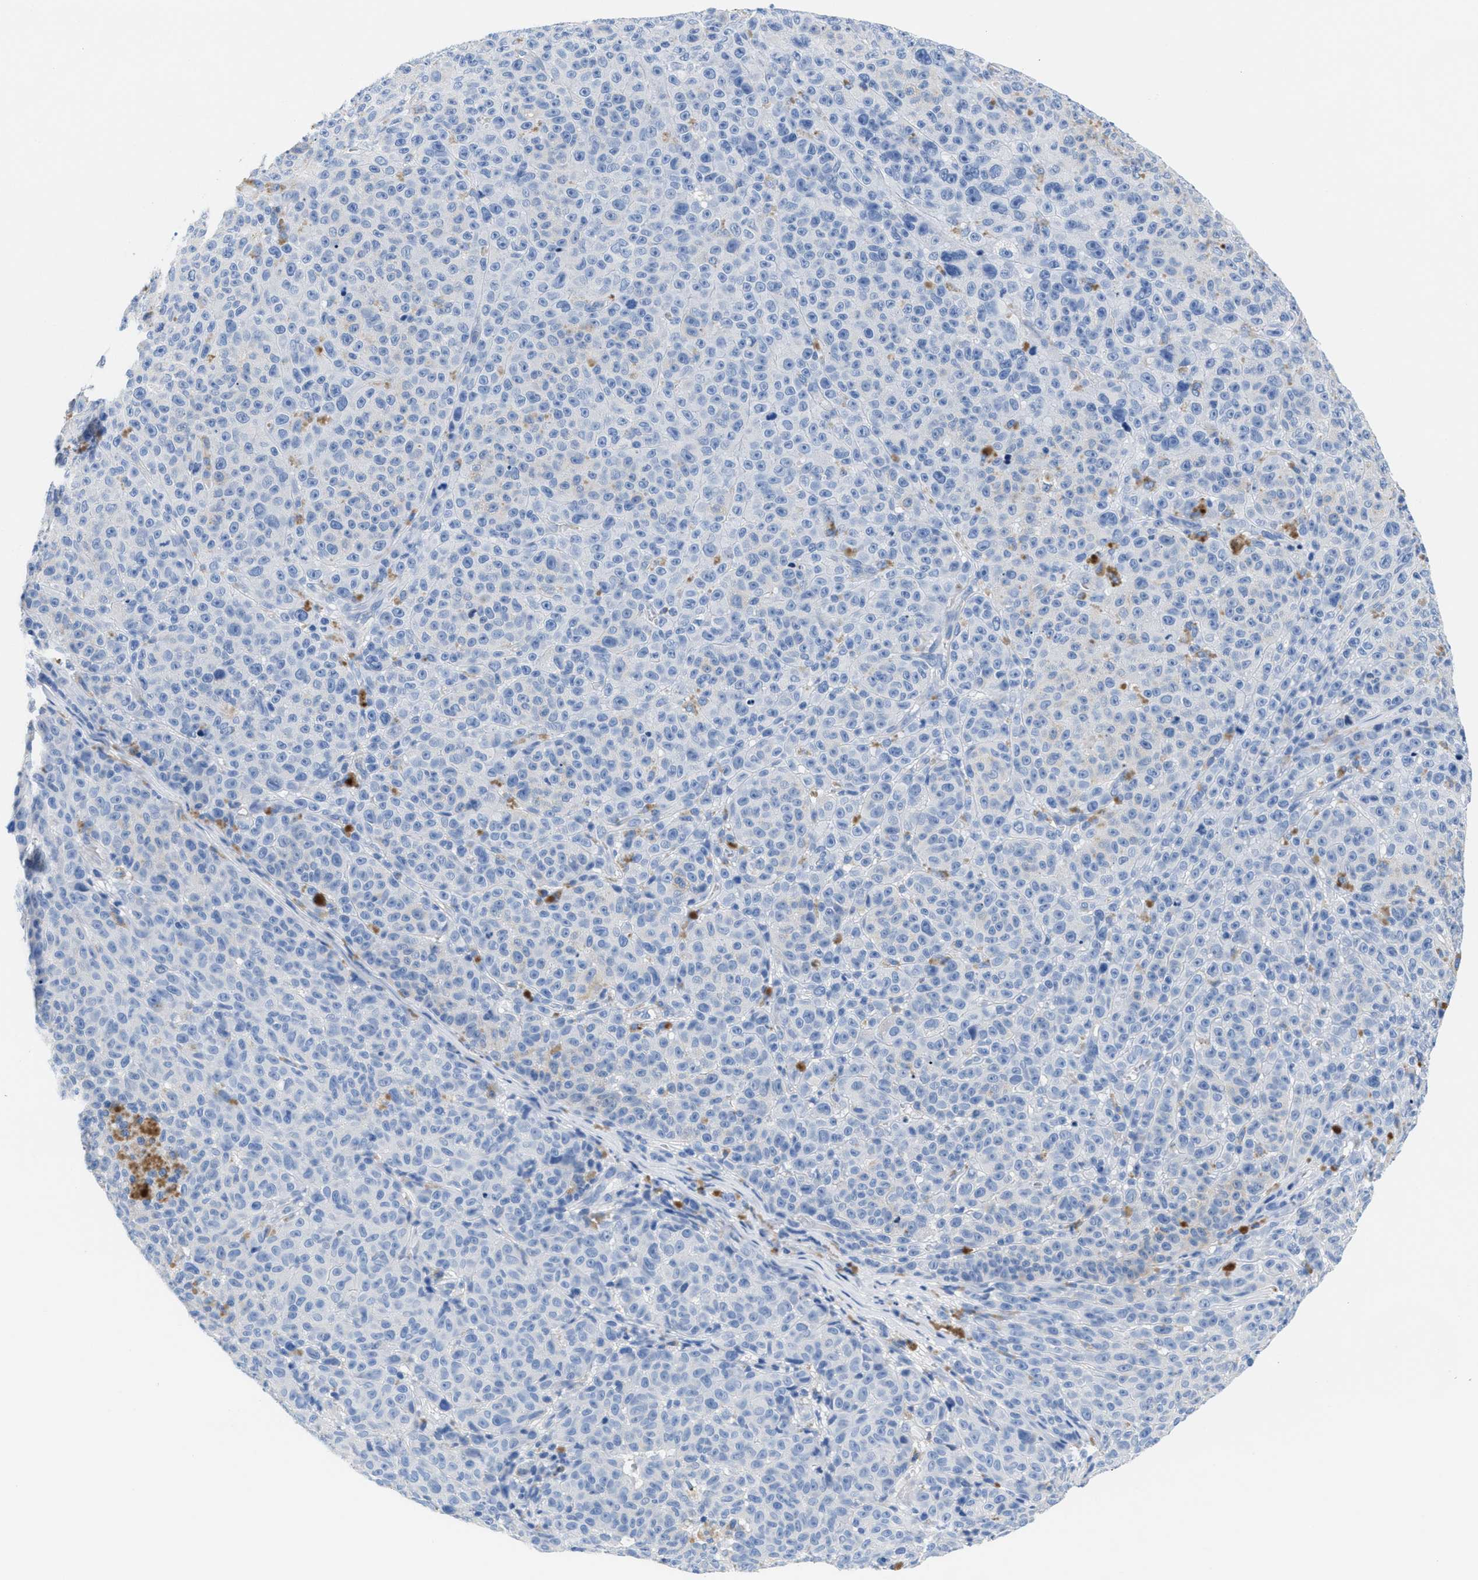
{"staining": {"intensity": "negative", "quantity": "none", "location": "none"}, "tissue": "melanoma", "cell_type": "Tumor cells", "image_type": "cancer", "snomed": [{"axis": "morphology", "description": "Malignant melanoma, NOS"}, {"axis": "topography", "description": "Skin"}], "caption": "Malignant melanoma was stained to show a protein in brown. There is no significant positivity in tumor cells.", "gene": "SLFN13", "patient": {"sex": "female", "age": 82}}